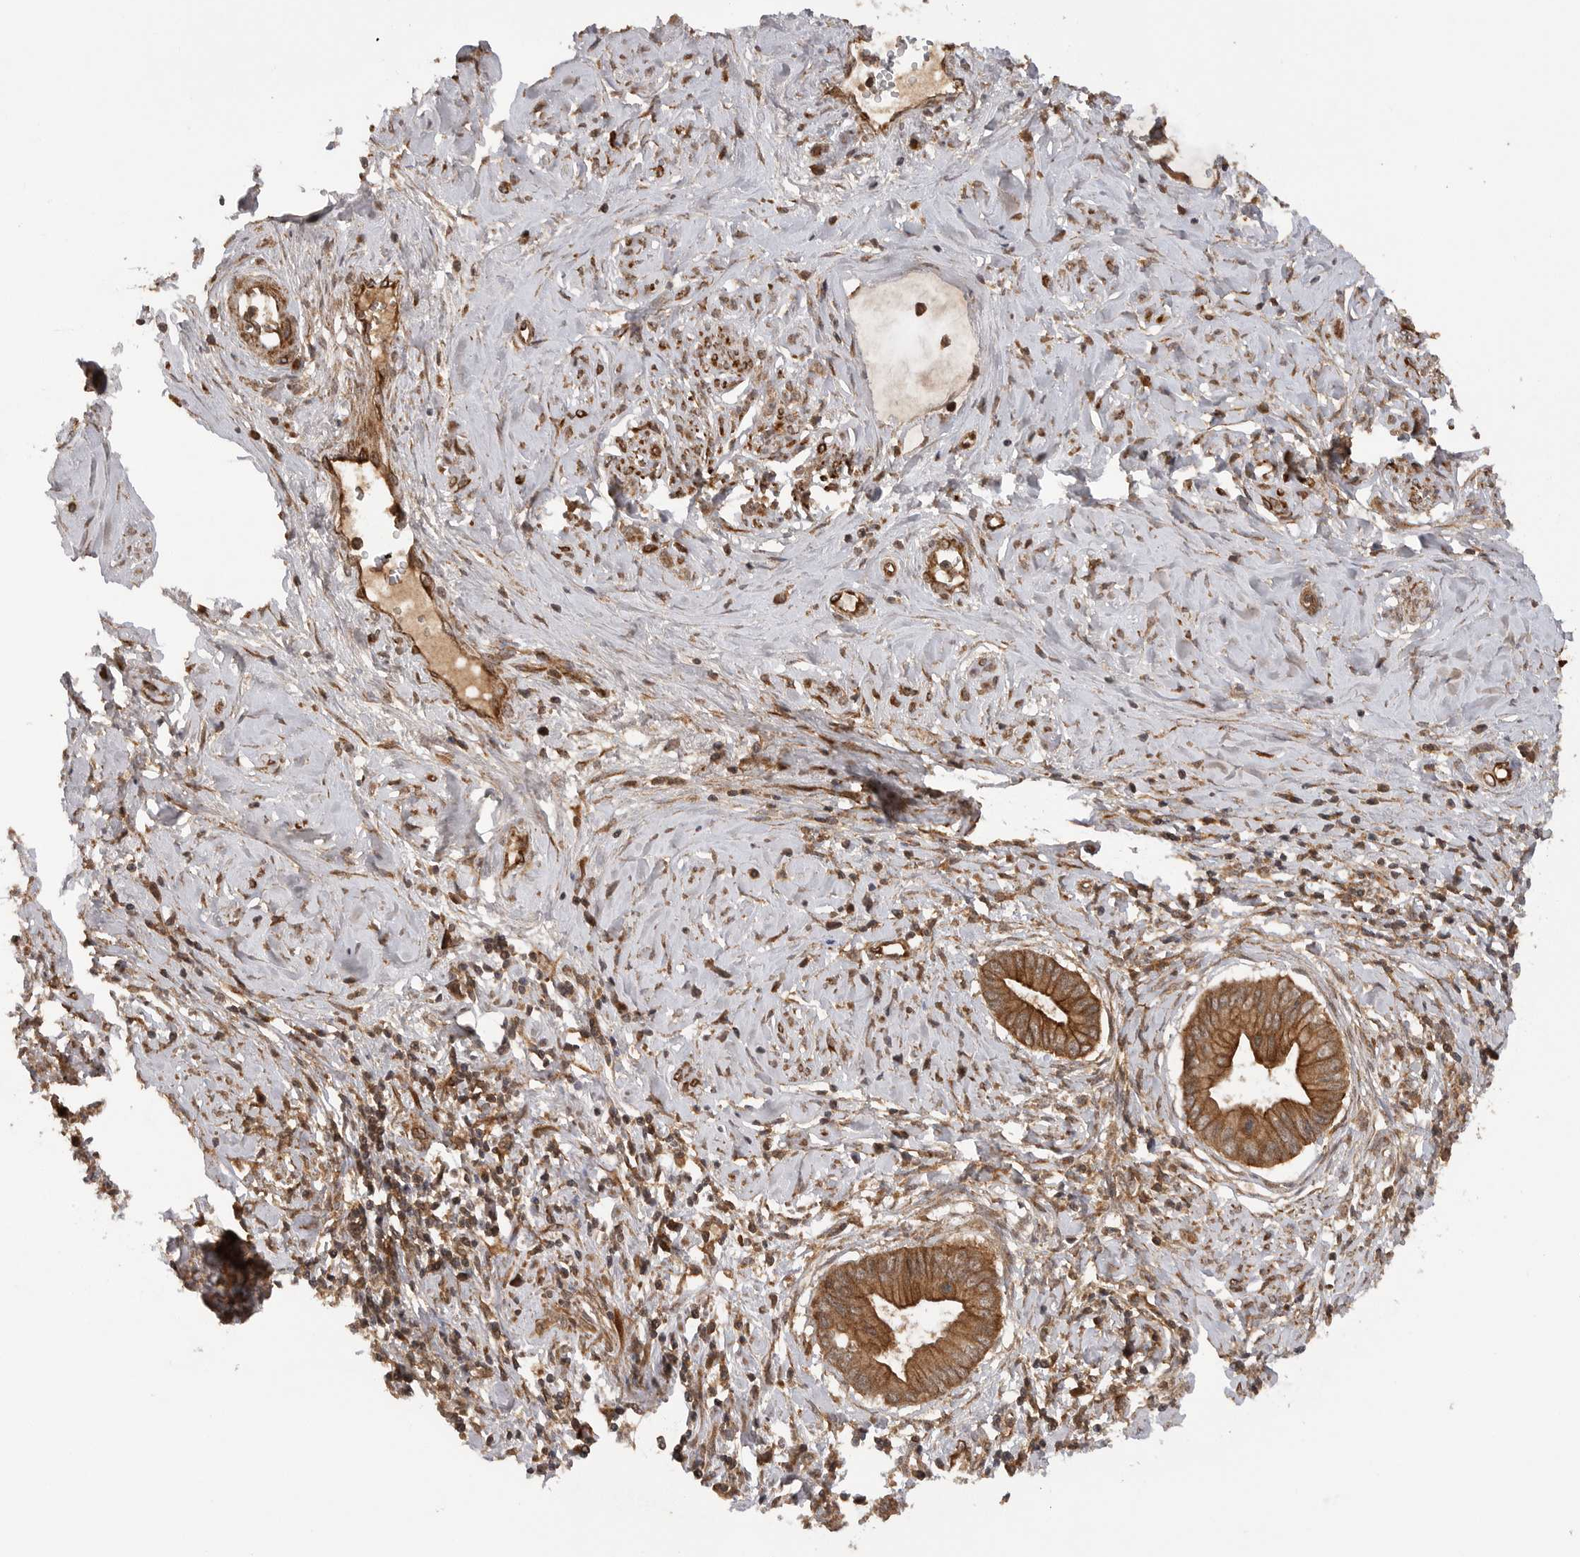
{"staining": {"intensity": "strong", "quantity": ">75%", "location": "cytoplasmic/membranous"}, "tissue": "cervical cancer", "cell_type": "Tumor cells", "image_type": "cancer", "snomed": [{"axis": "morphology", "description": "Adenocarcinoma, NOS"}, {"axis": "topography", "description": "Cervix"}], "caption": "Strong cytoplasmic/membranous positivity is appreciated in approximately >75% of tumor cells in cervical cancer (adenocarcinoma). (DAB = brown stain, brightfield microscopy at high magnification).", "gene": "PRDX4", "patient": {"sex": "female", "age": 44}}